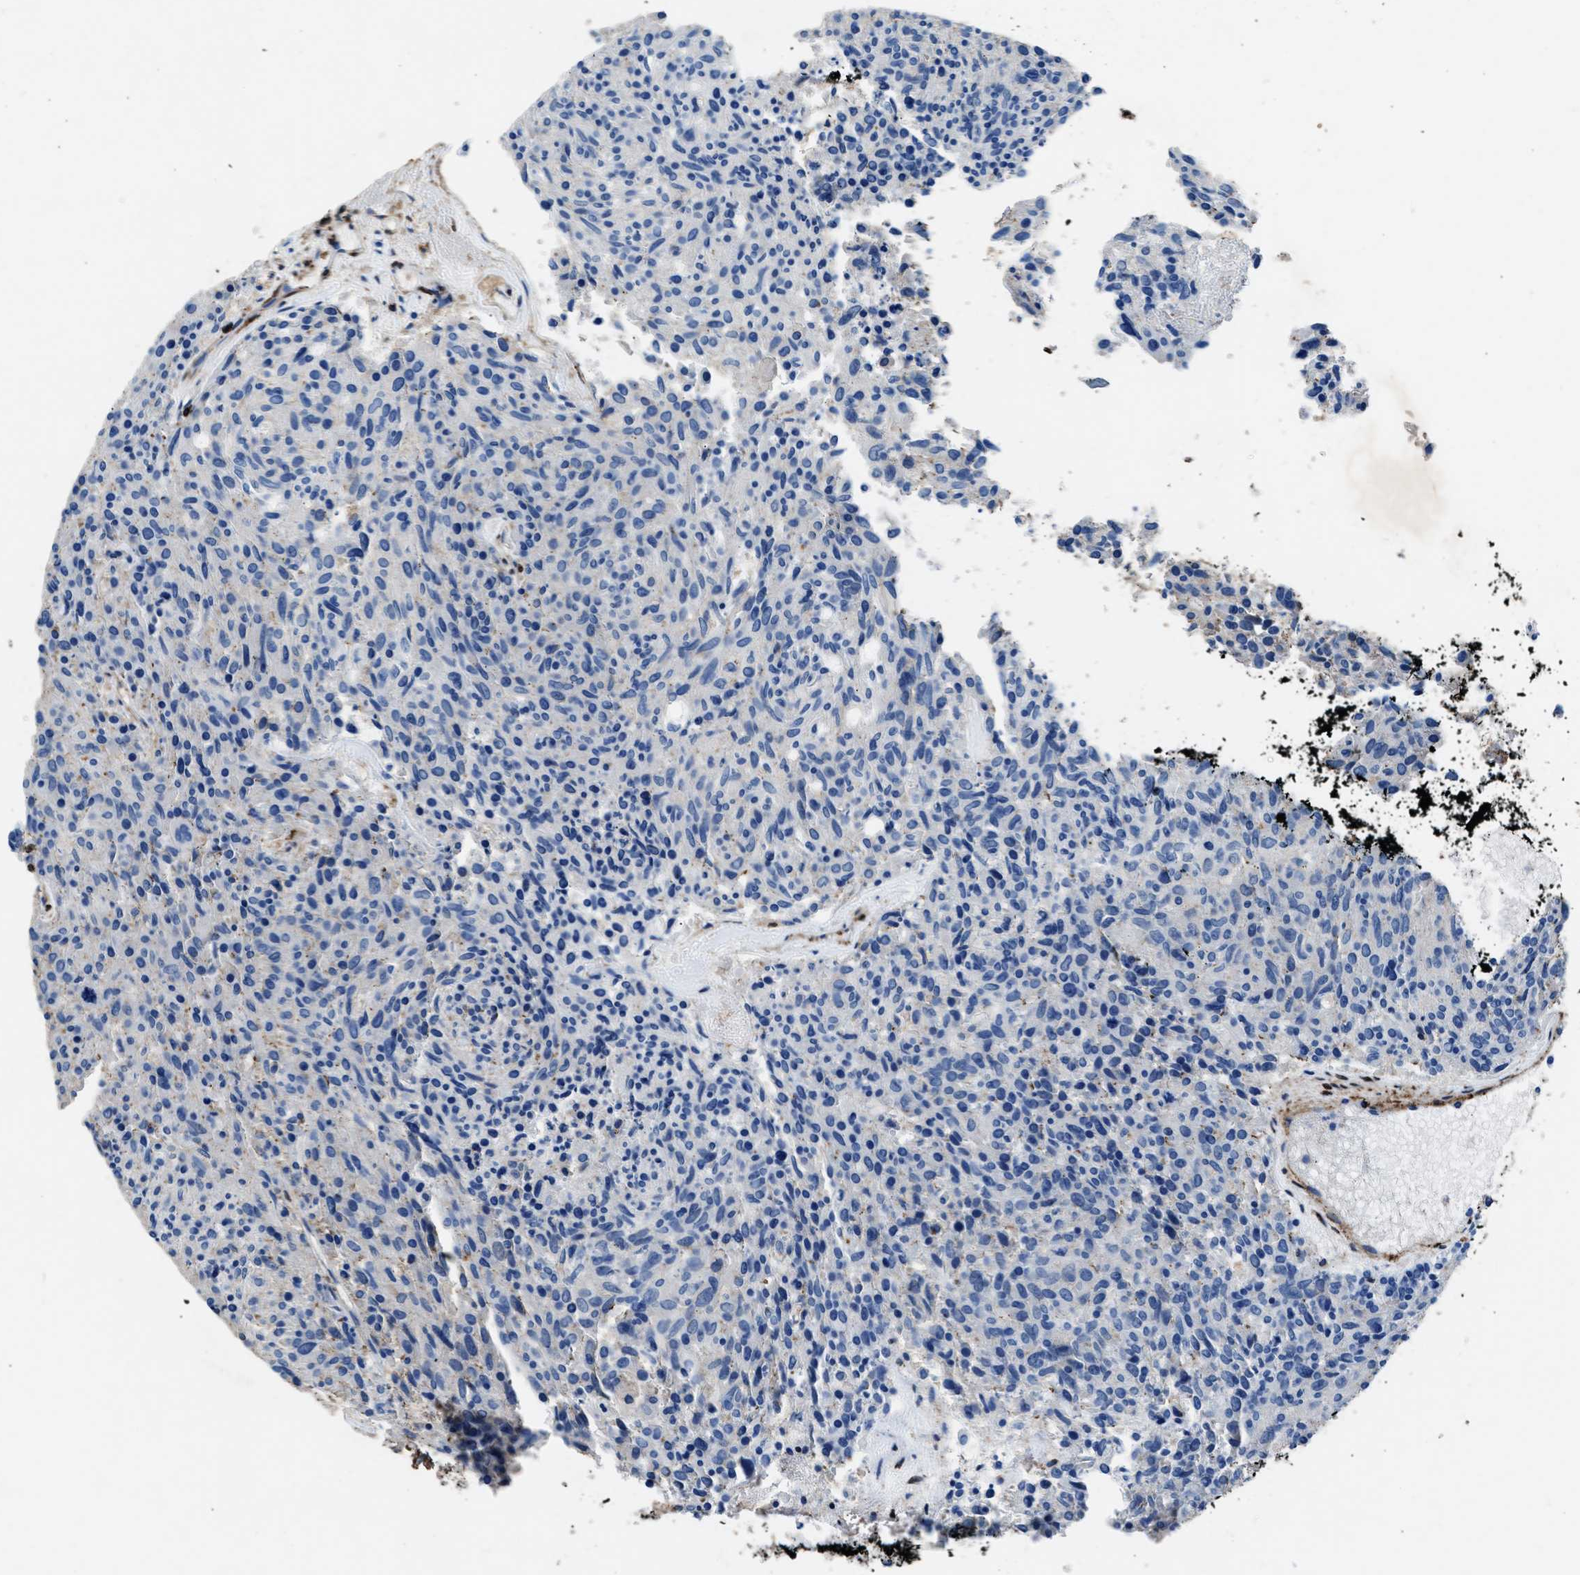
{"staining": {"intensity": "negative", "quantity": "none", "location": "none"}, "tissue": "carcinoid", "cell_type": "Tumor cells", "image_type": "cancer", "snomed": [{"axis": "morphology", "description": "Carcinoid, malignant, NOS"}, {"axis": "topography", "description": "Pancreas"}], "caption": "IHC image of human malignant carcinoid stained for a protein (brown), which demonstrates no expression in tumor cells.", "gene": "KCNQ4", "patient": {"sex": "female", "age": 54}}